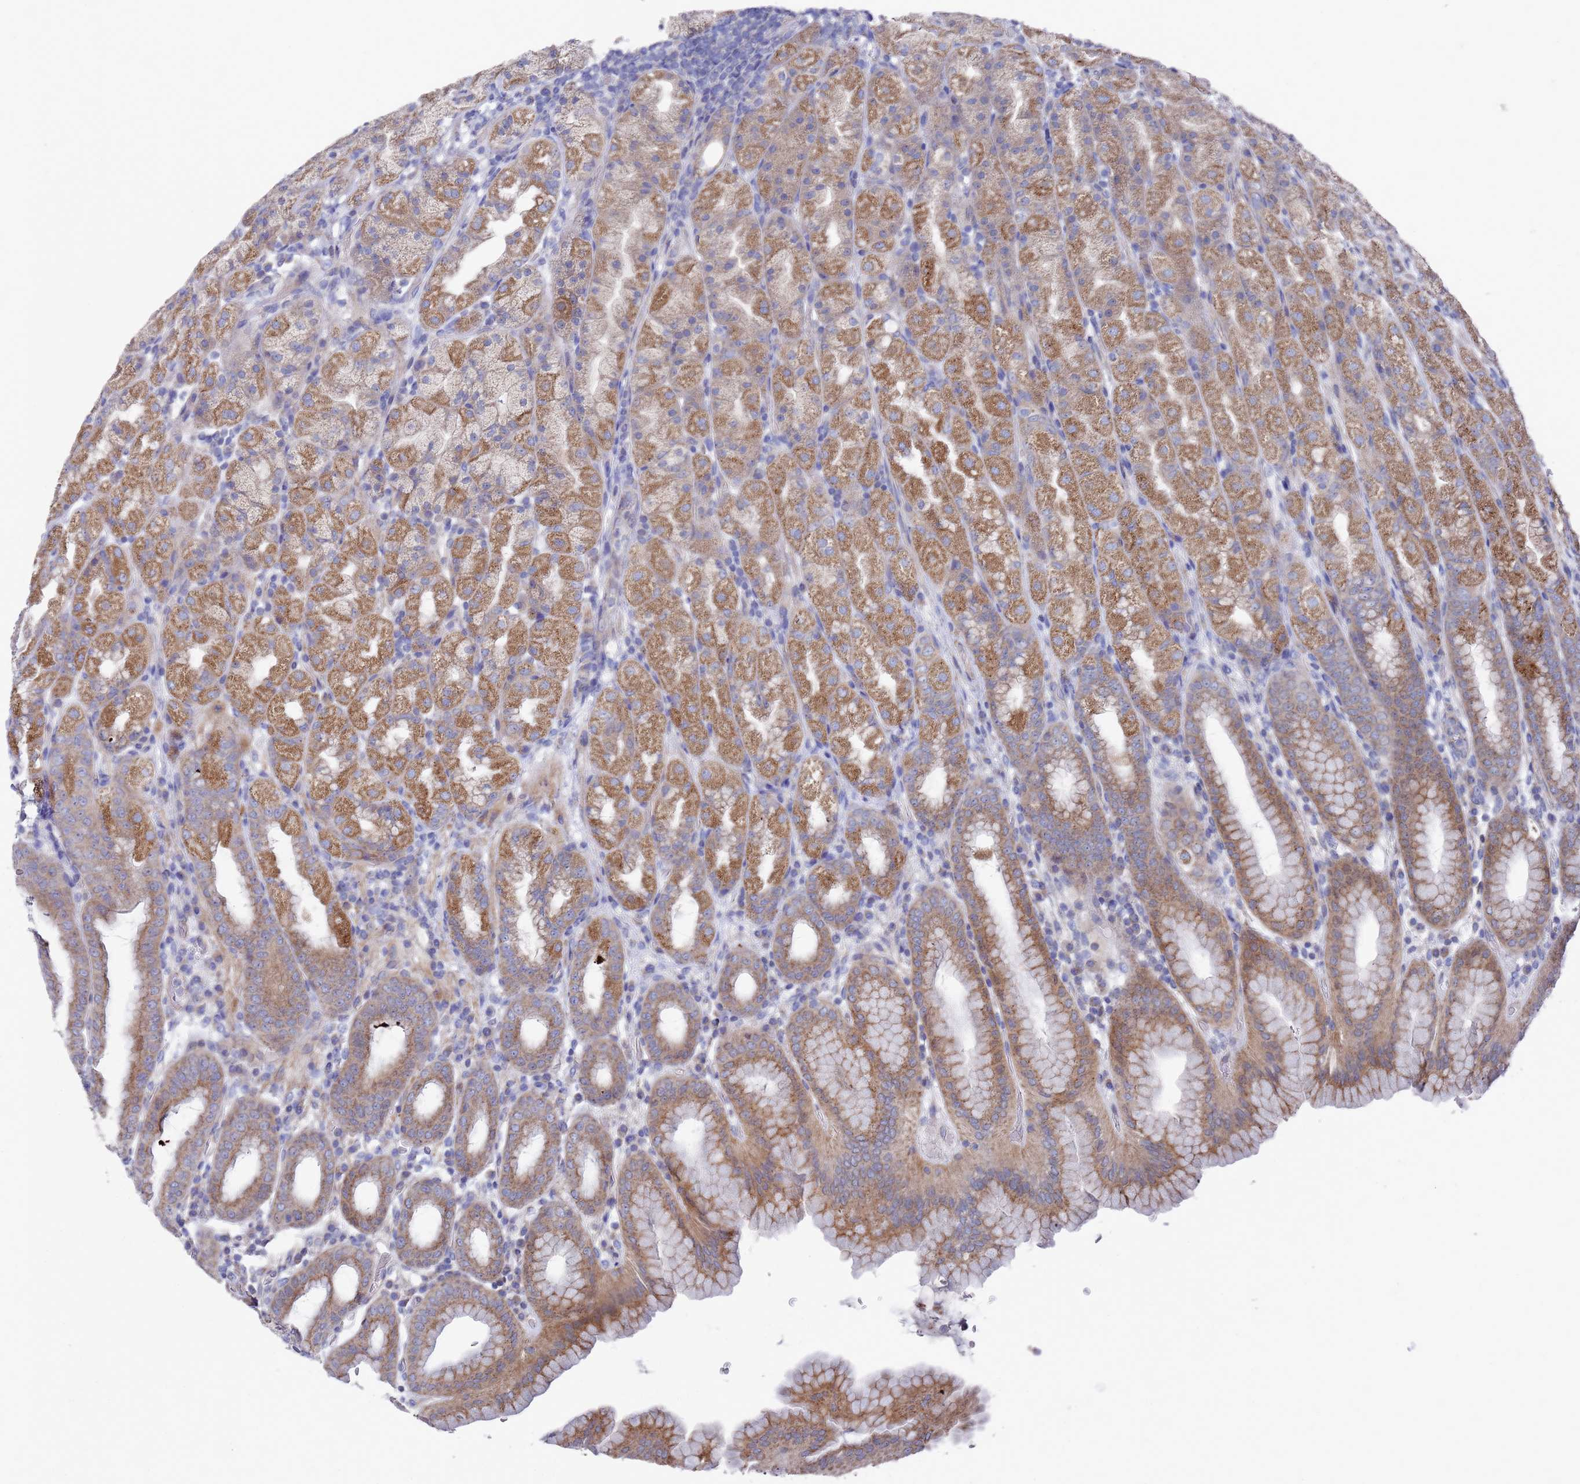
{"staining": {"intensity": "moderate", "quantity": ">75%", "location": "cytoplasmic/membranous"}, "tissue": "stomach", "cell_type": "Glandular cells", "image_type": "normal", "snomed": [{"axis": "morphology", "description": "Normal tissue, NOS"}, {"axis": "topography", "description": "Stomach, upper"}, {"axis": "topography", "description": "Stomach"}], "caption": "Immunohistochemical staining of unremarkable human stomach shows >75% levels of moderate cytoplasmic/membranous protein positivity in approximately >75% of glandular cells.", "gene": "SCAPER", "patient": {"sex": "male", "age": 68}}